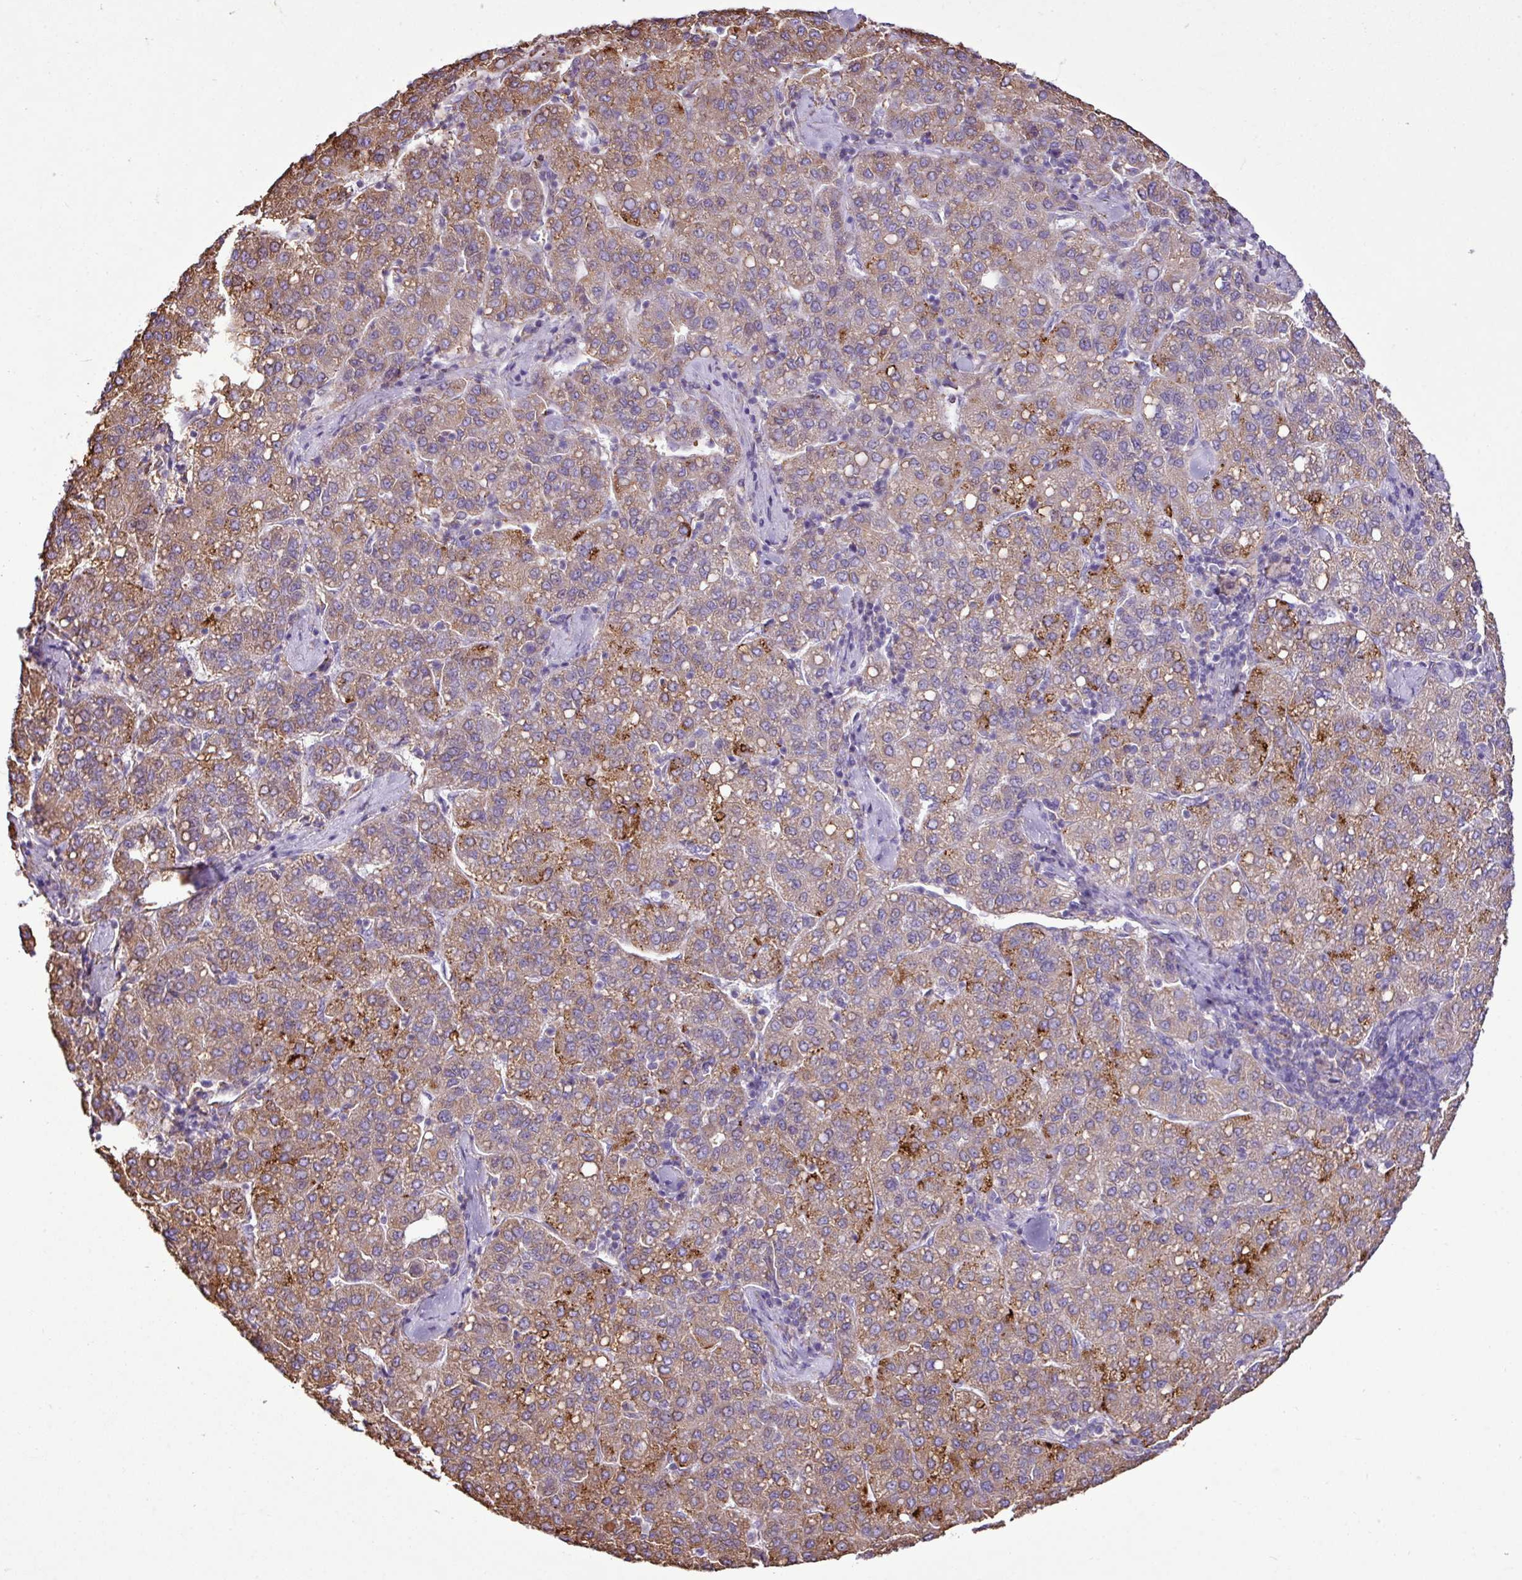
{"staining": {"intensity": "moderate", "quantity": ">75%", "location": "cytoplasmic/membranous"}, "tissue": "liver cancer", "cell_type": "Tumor cells", "image_type": "cancer", "snomed": [{"axis": "morphology", "description": "Carcinoma, Hepatocellular, NOS"}, {"axis": "topography", "description": "Liver"}], "caption": "This image displays immunohistochemistry staining of human liver cancer (hepatocellular carcinoma), with medium moderate cytoplasmic/membranous staining in about >75% of tumor cells.", "gene": "ZSCAN5A", "patient": {"sex": "male", "age": 65}}